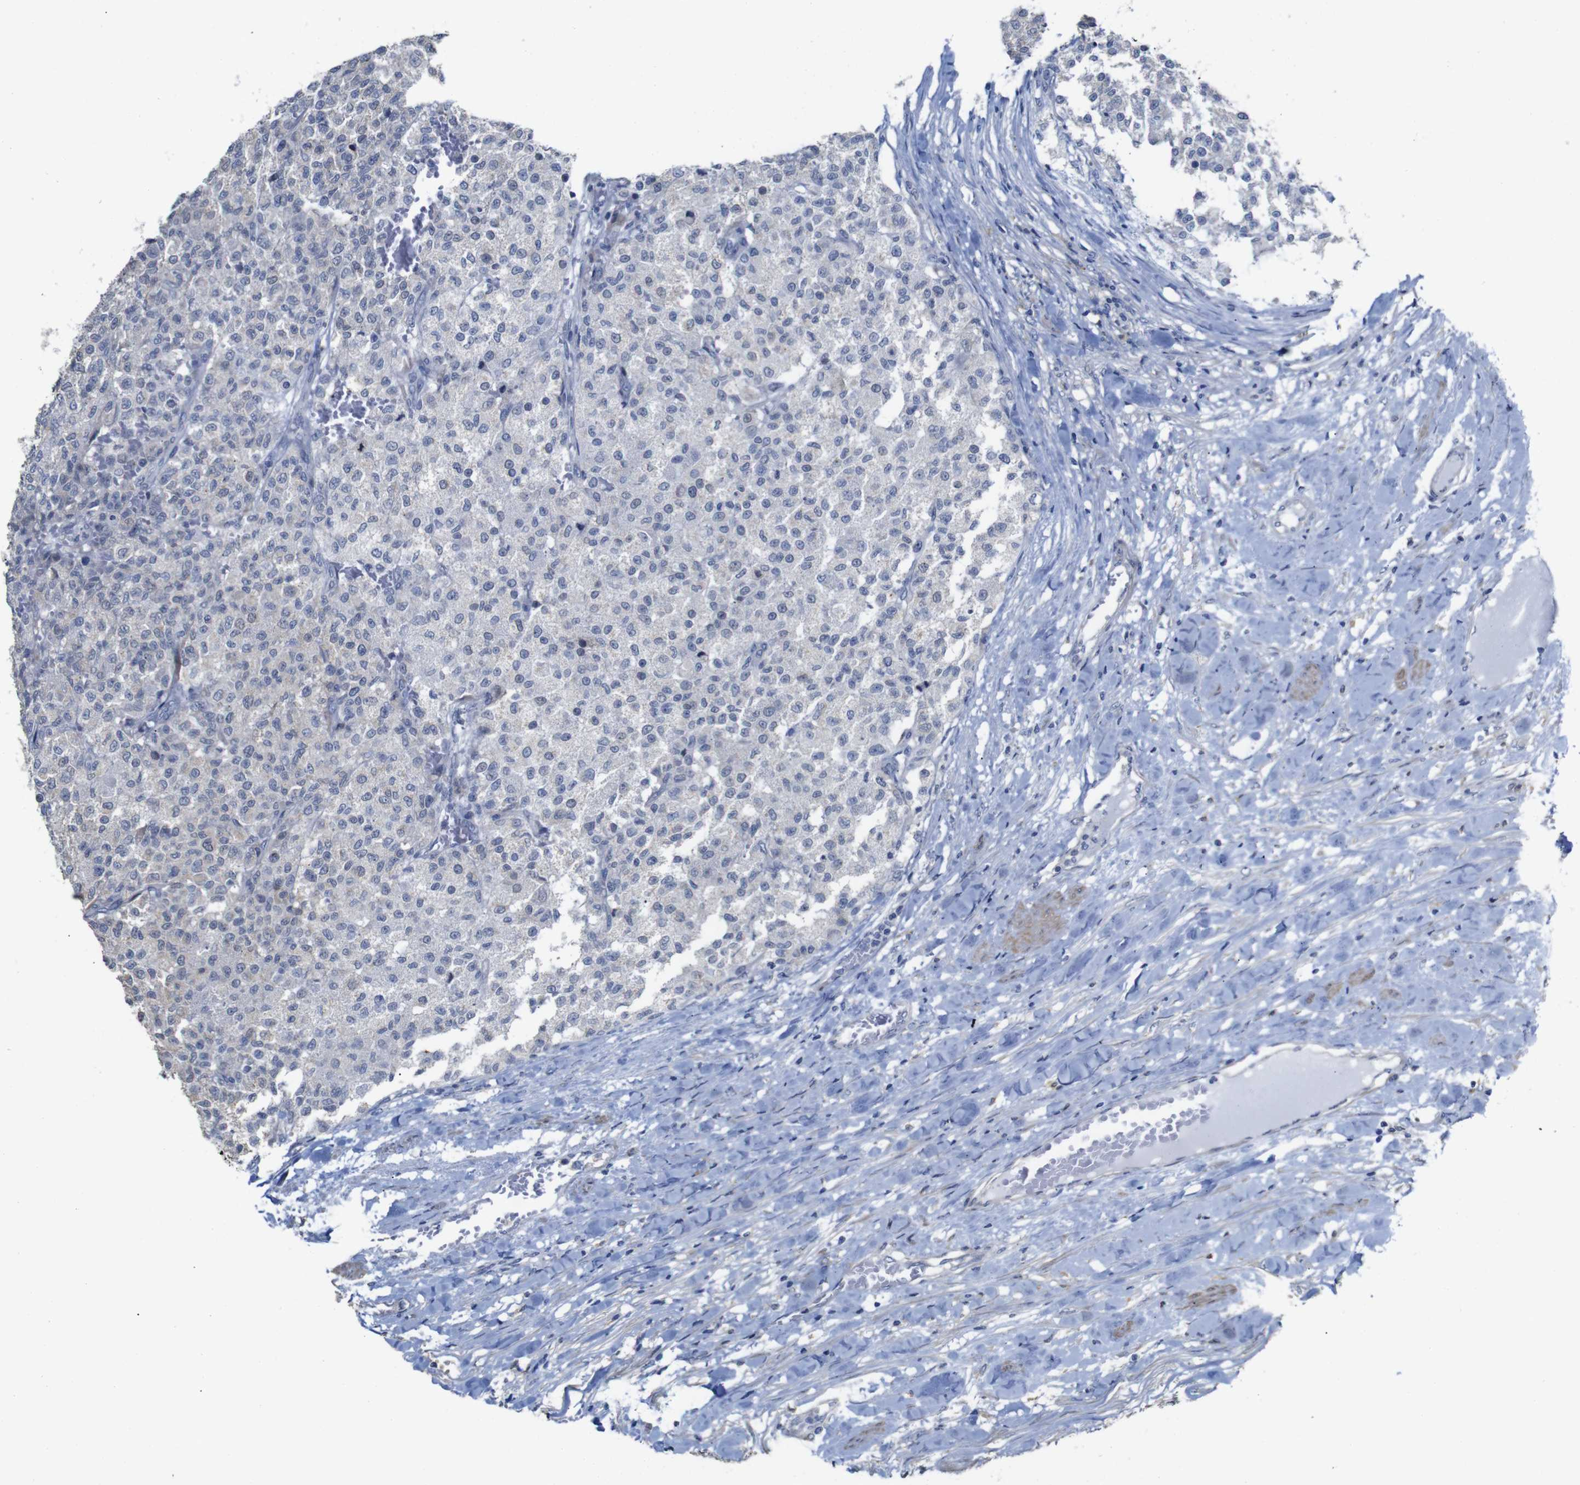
{"staining": {"intensity": "negative", "quantity": "none", "location": "none"}, "tissue": "testis cancer", "cell_type": "Tumor cells", "image_type": "cancer", "snomed": [{"axis": "morphology", "description": "Seminoma, NOS"}, {"axis": "topography", "description": "Testis"}], "caption": "This histopathology image is of testis seminoma stained with immunohistochemistry to label a protein in brown with the nuclei are counter-stained blue. There is no staining in tumor cells.", "gene": "TCEAL9", "patient": {"sex": "male", "age": 59}}